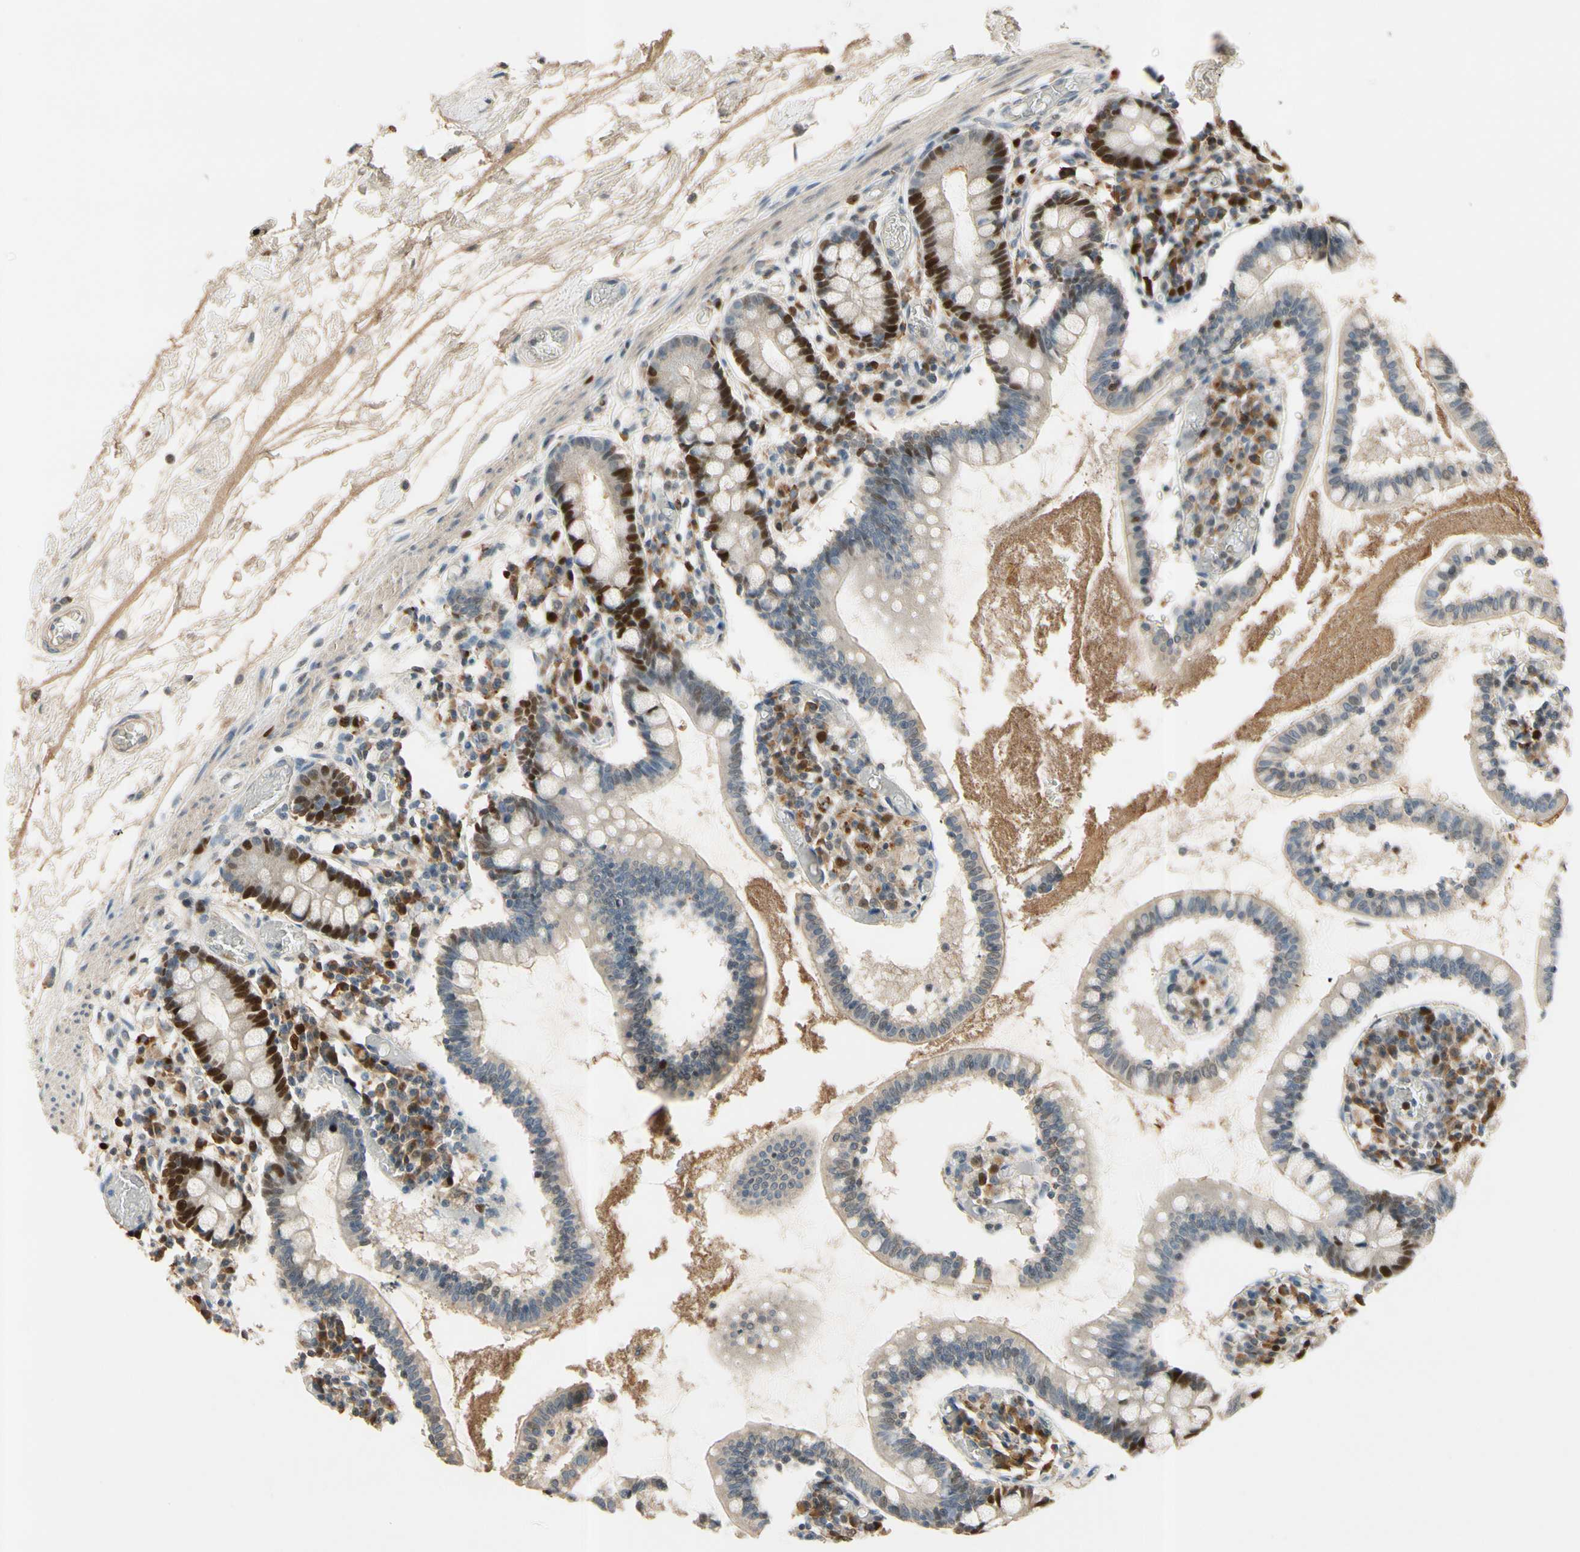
{"staining": {"intensity": "strong", "quantity": "25%-75%", "location": "nuclear"}, "tissue": "small intestine", "cell_type": "Glandular cells", "image_type": "normal", "snomed": [{"axis": "morphology", "description": "Normal tissue, NOS"}, {"axis": "topography", "description": "Small intestine"}], "caption": "This photomicrograph demonstrates IHC staining of normal small intestine, with high strong nuclear expression in about 25%-75% of glandular cells.", "gene": "ZKSCAN3", "patient": {"sex": "female", "age": 61}}